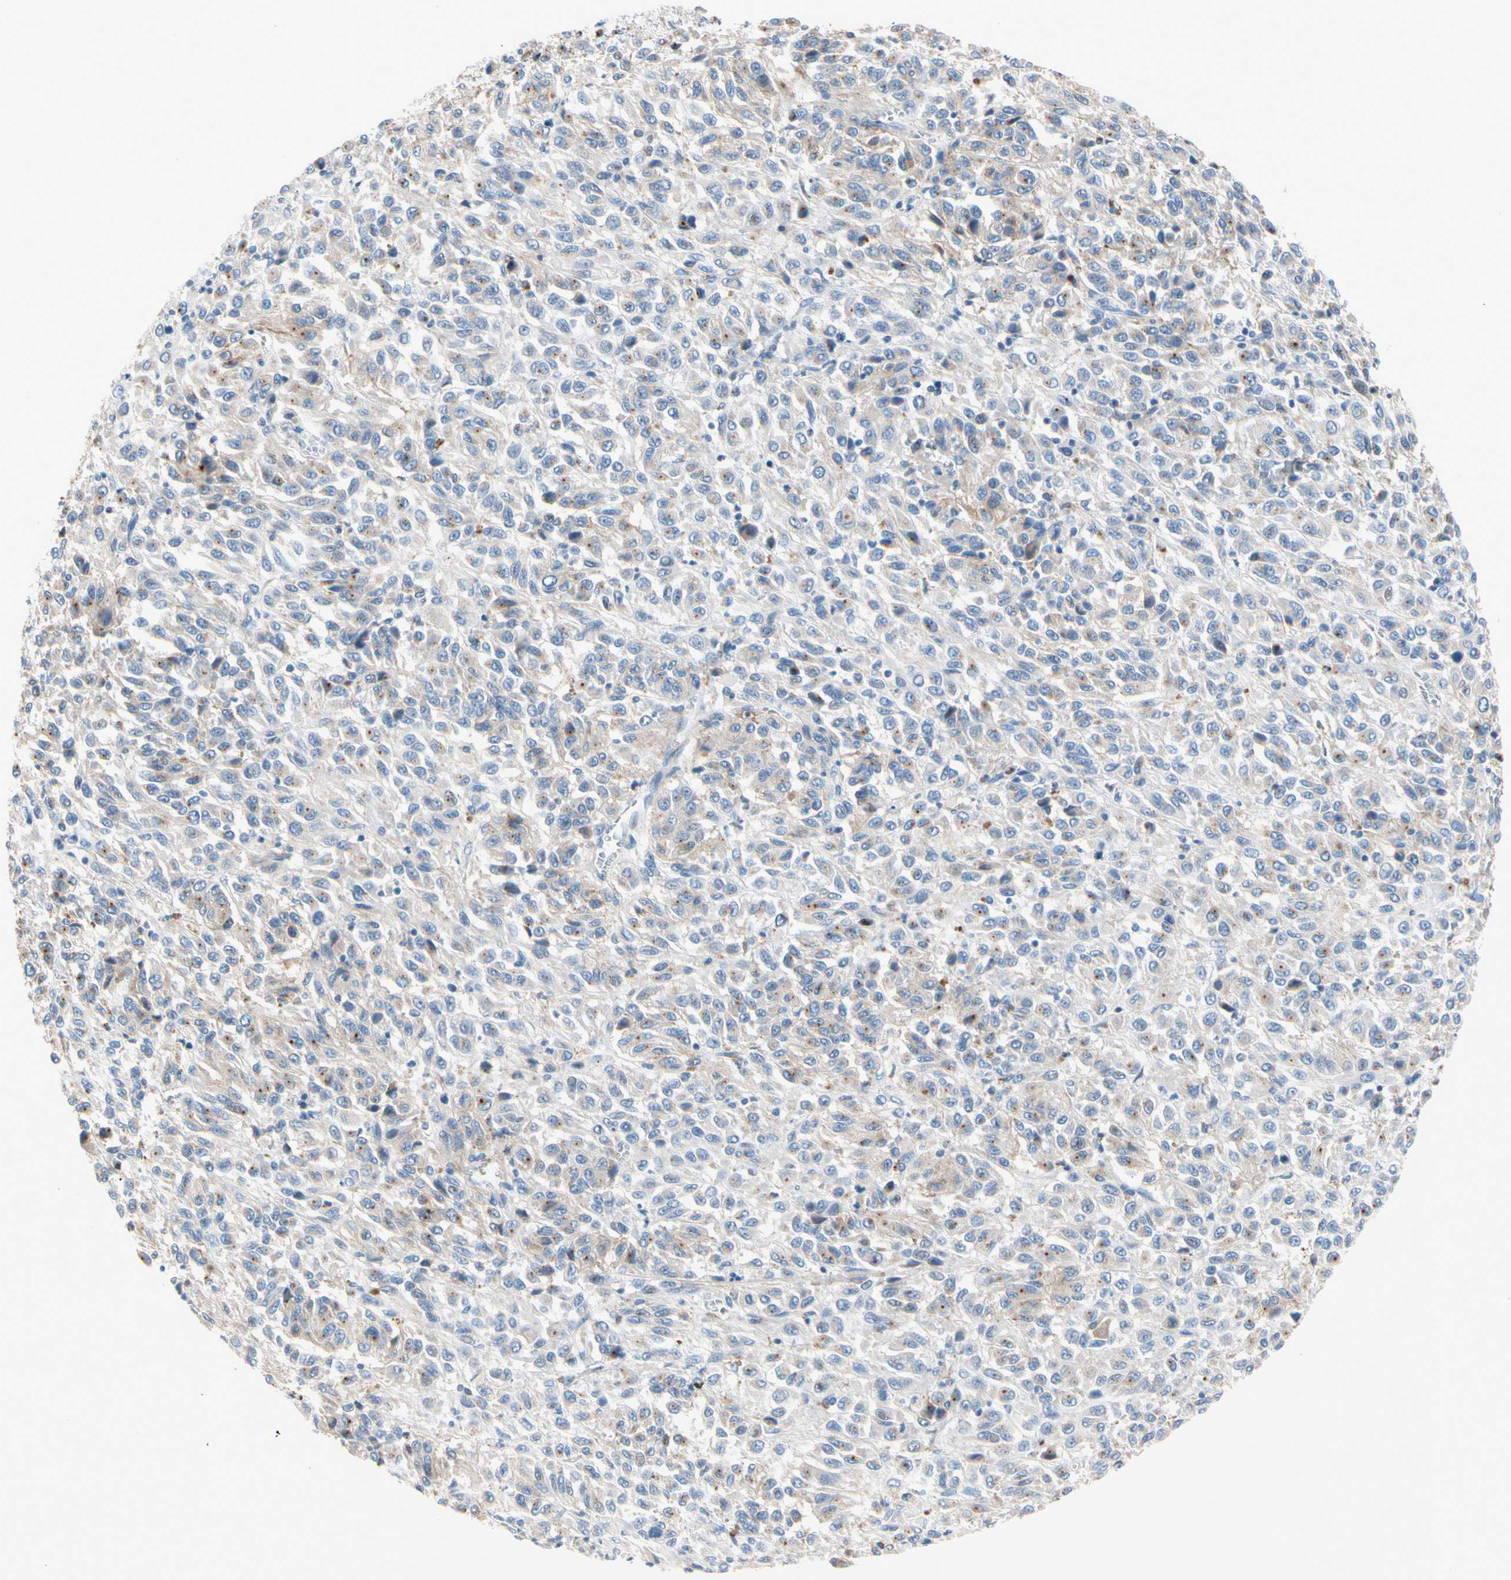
{"staining": {"intensity": "weak", "quantity": "<25%", "location": "cytoplasmic/membranous"}, "tissue": "melanoma", "cell_type": "Tumor cells", "image_type": "cancer", "snomed": [{"axis": "morphology", "description": "Malignant melanoma, Metastatic site"}, {"axis": "topography", "description": "Lung"}], "caption": "Immunohistochemistry micrograph of human malignant melanoma (metastatic site) stained for a protein (brown), which shows no expression in tumor cells.", "gene": "MARK1", "patient": {"sex": "male", "age": 64}}